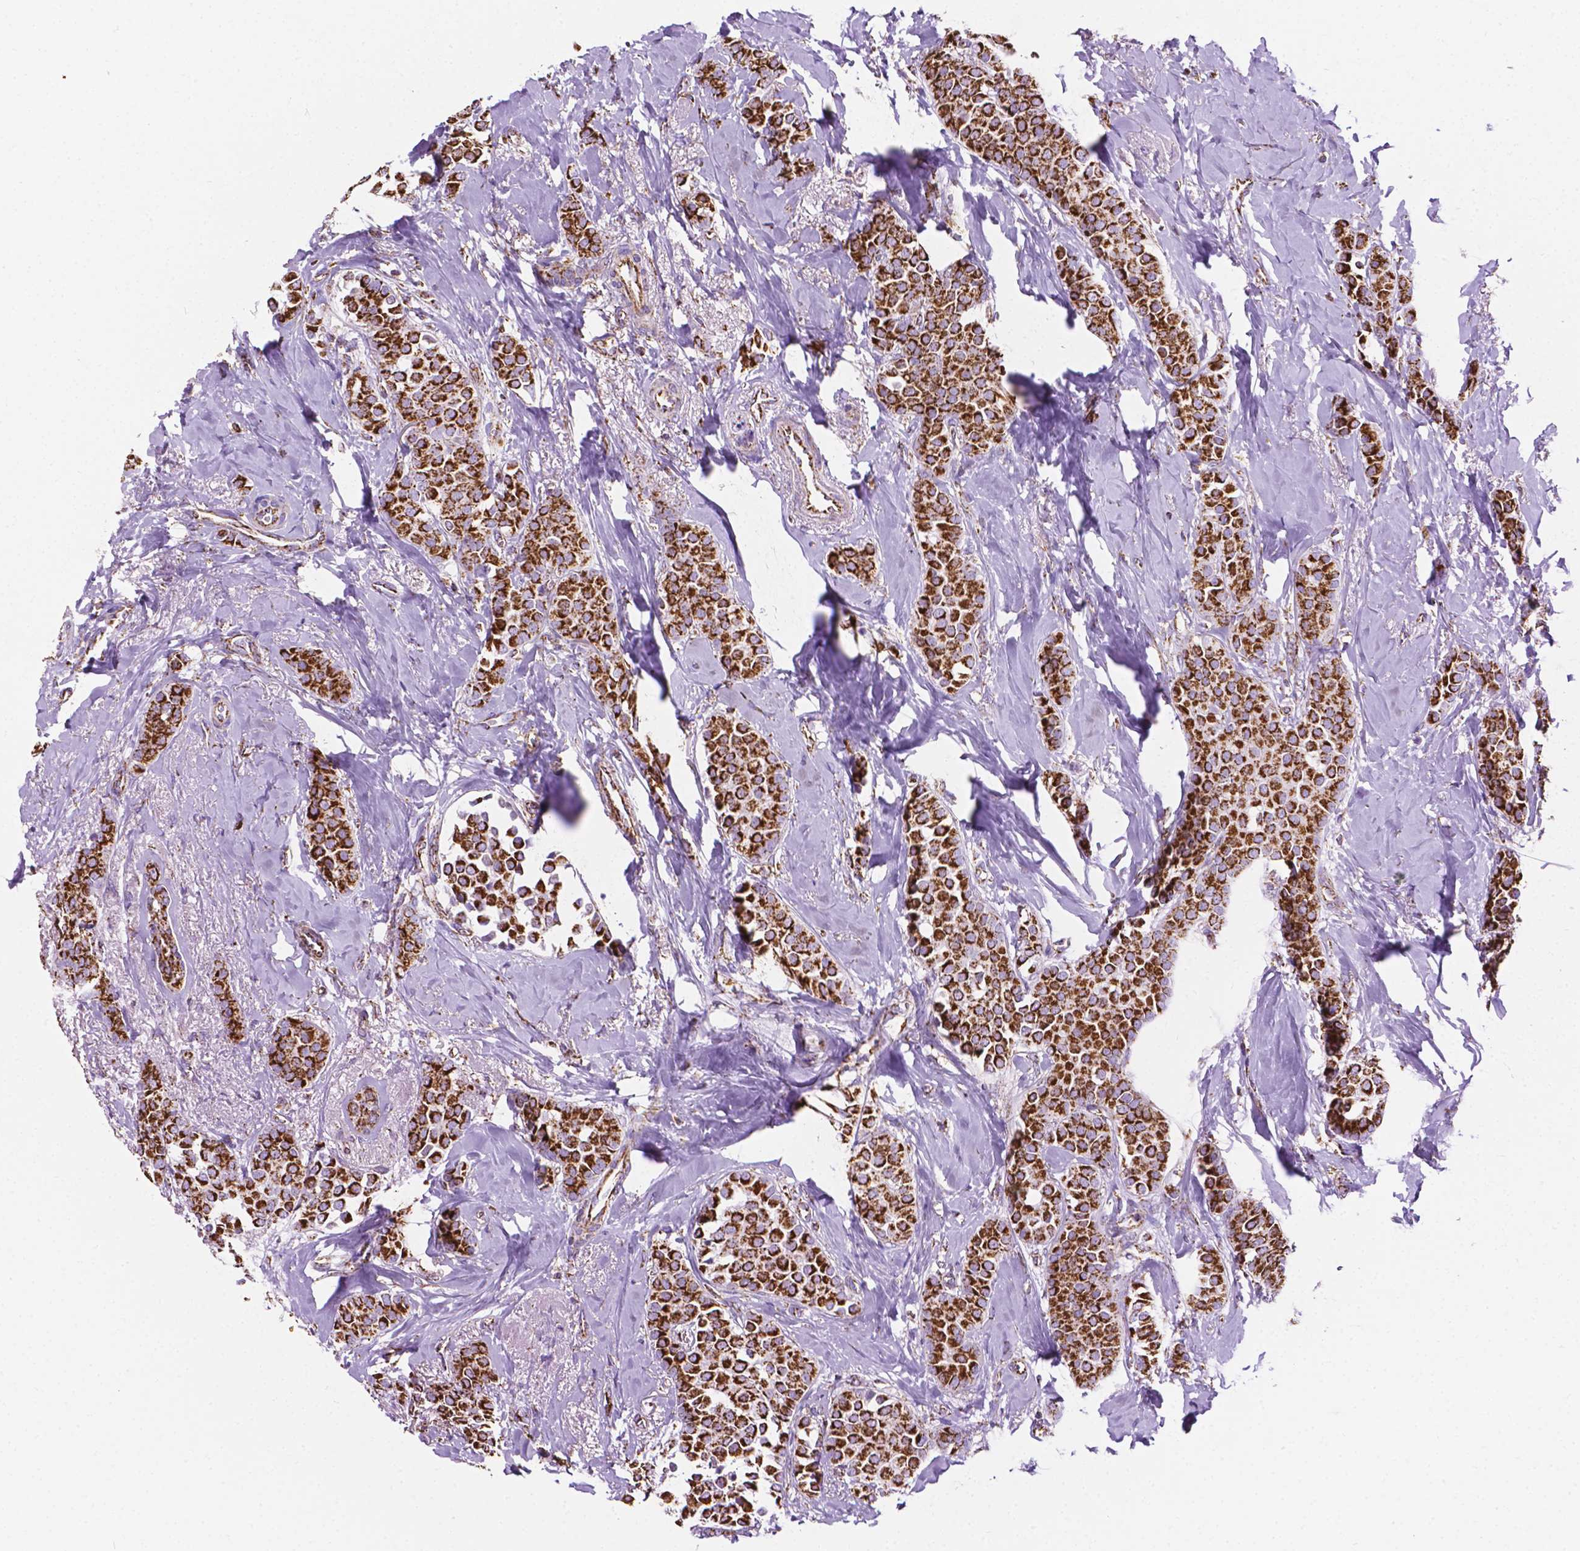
{"staining": {"intensity": "strong", "quantity": ">75%", "location": "cytoplasmic/membranous"}, "tissue": "breast cancer", "cell_type": "Tumor cells", "image_type": "cancer", "snomed": [{"axis": "morphology", "description": "Duct carcinoma"}, {"axis": "topography", "description": "Breast"}], "caption": "Immunohistochemical staining of human breast intraductal carcinoma displays high levels of strong cytoplasmic/membranous protein expression in about >75% of tumor cells. The protein of interest is stained brown, and the nuclei are stained in blue (DAB IHC with brightfield microscopy, high magnification).", "gene": "RMDN3", "patient": {"sex": "female", "age": 79}}